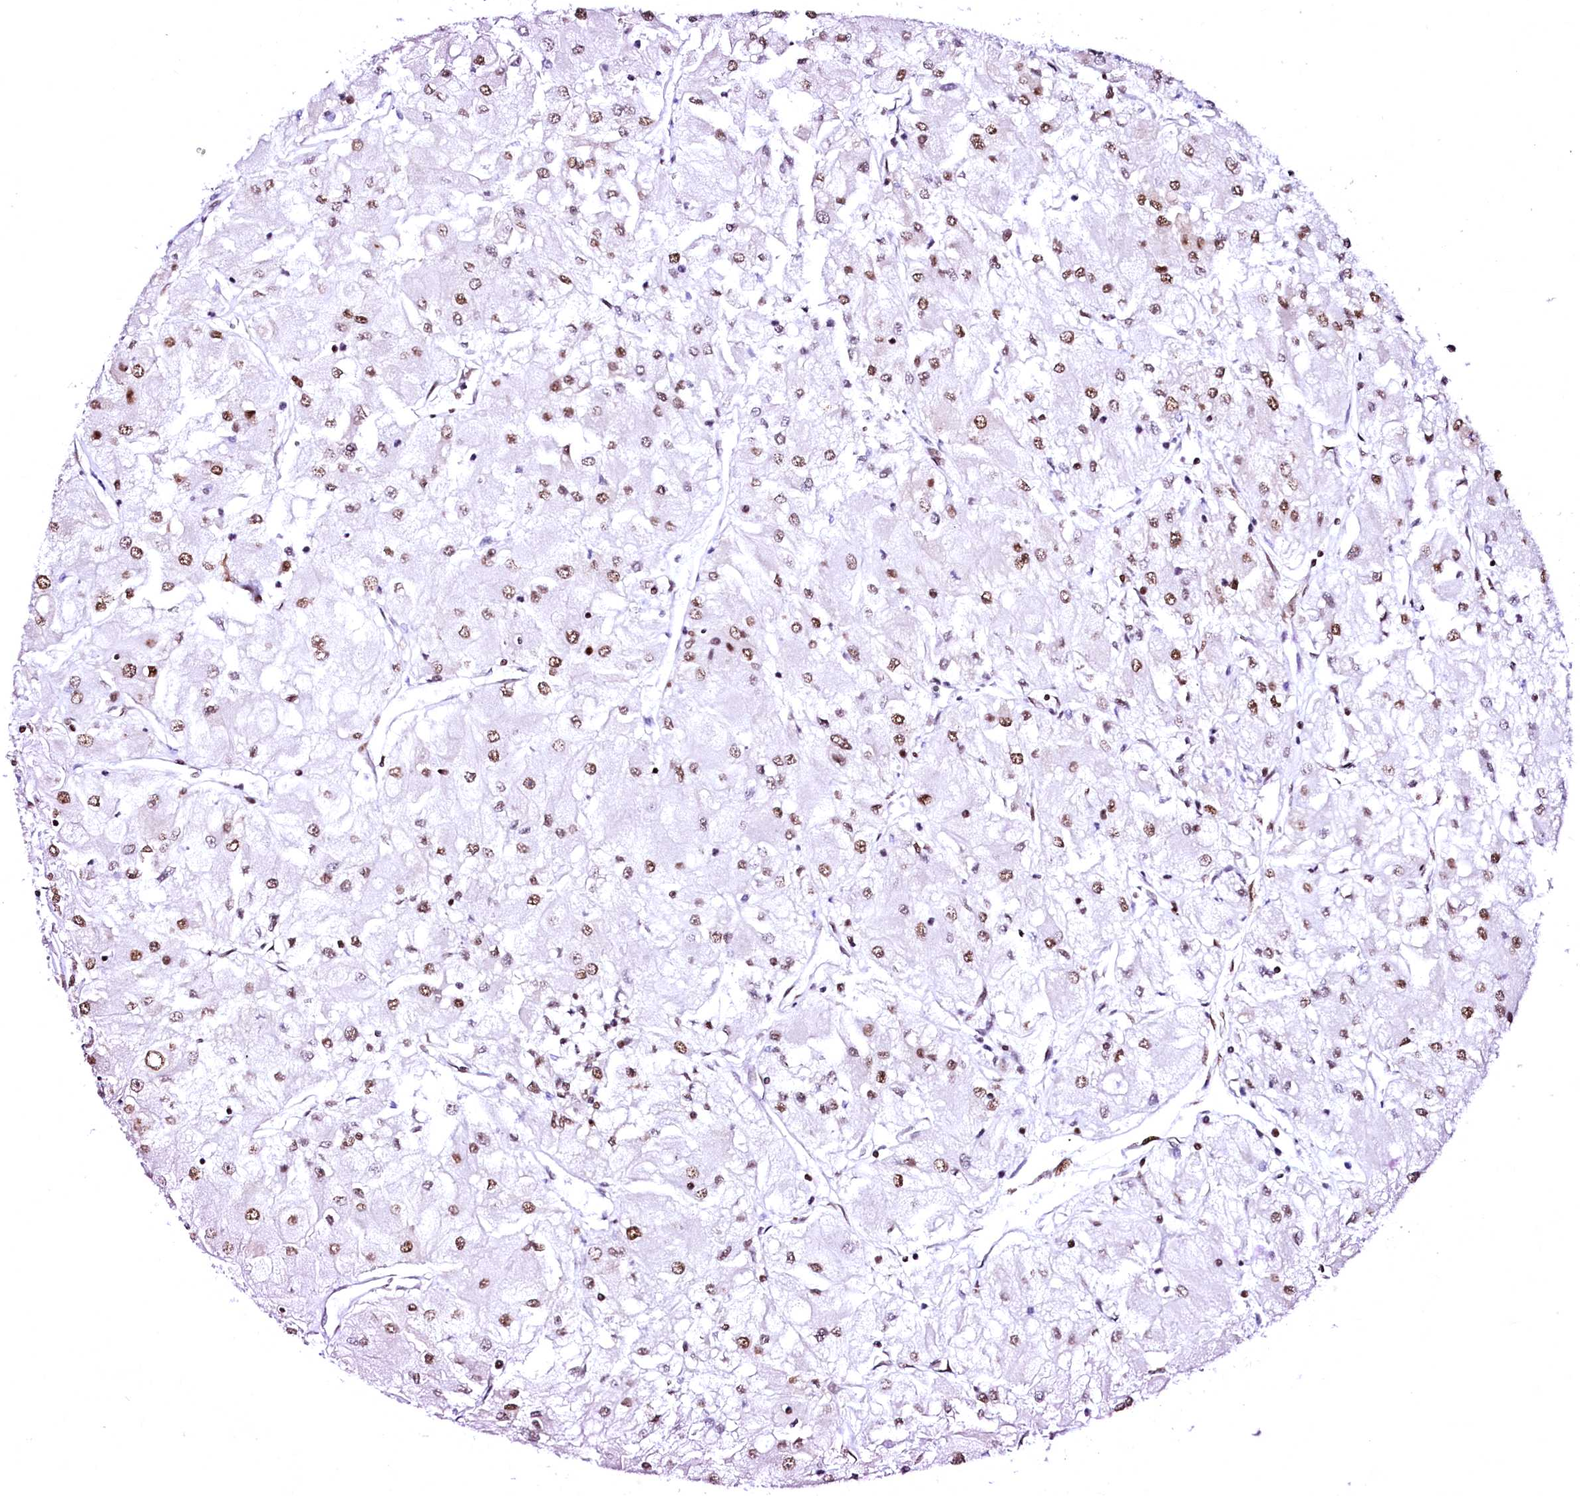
{"staining": {"intensity": "moderate", "quantity": ">75%", "location": "nuclear"}, "tissue": "renal cancer", "cell_type": "Tumor cells", "image_type": "cancer", "snomed": [{"axis": "morphology", "description": "Adenocarcinoma, NOS"}, {"axis": "topography", "description": "Kidney"}], "caption": "Renal adenocarcinoma stained with a protein marker demonstrates moderate staining in tumor cells.", "gene": "CPSF6", "patient": {"sex": "male", "age": 80}}